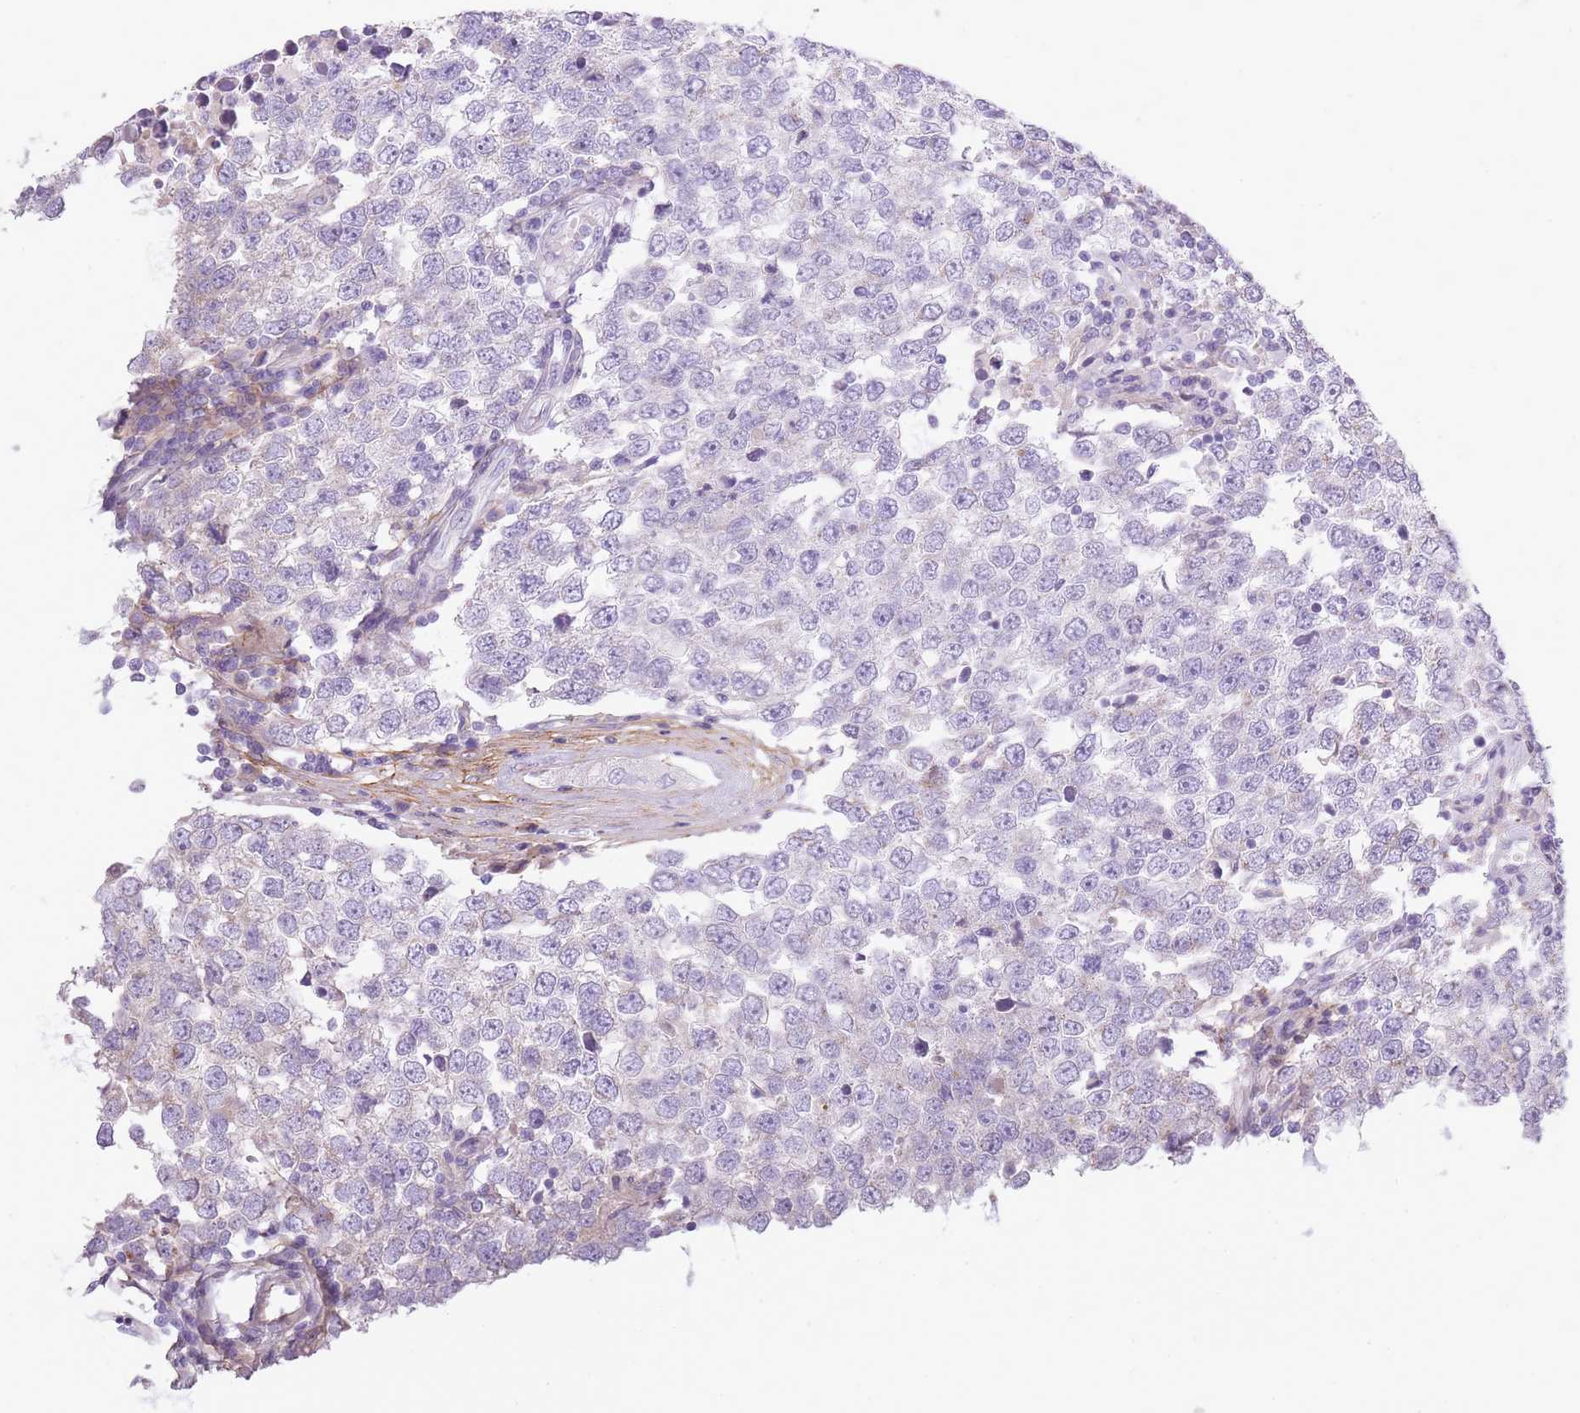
{"staining": {"intensity": "negative", "quantity": "none", "location": "none"}, "tissue": "testis cancer", "cell_type": "Tumor cells", "image_type": "cancer", "snomed": [{"axis": "morphology", "description": "Seminoma, NOS"}, {"axis": "morphology", "description": "Carcinoma, Embryonal, NOS"}, {"axis": "topography", "description": "Testis"}], "caption": "Testis seminoma was stained to show a protein in brown. There is no significant staining in tumor cells. Nuclei are stained in blue.", "gene": "AP3M2", "patient": {"sex": "male", "age": 28}}